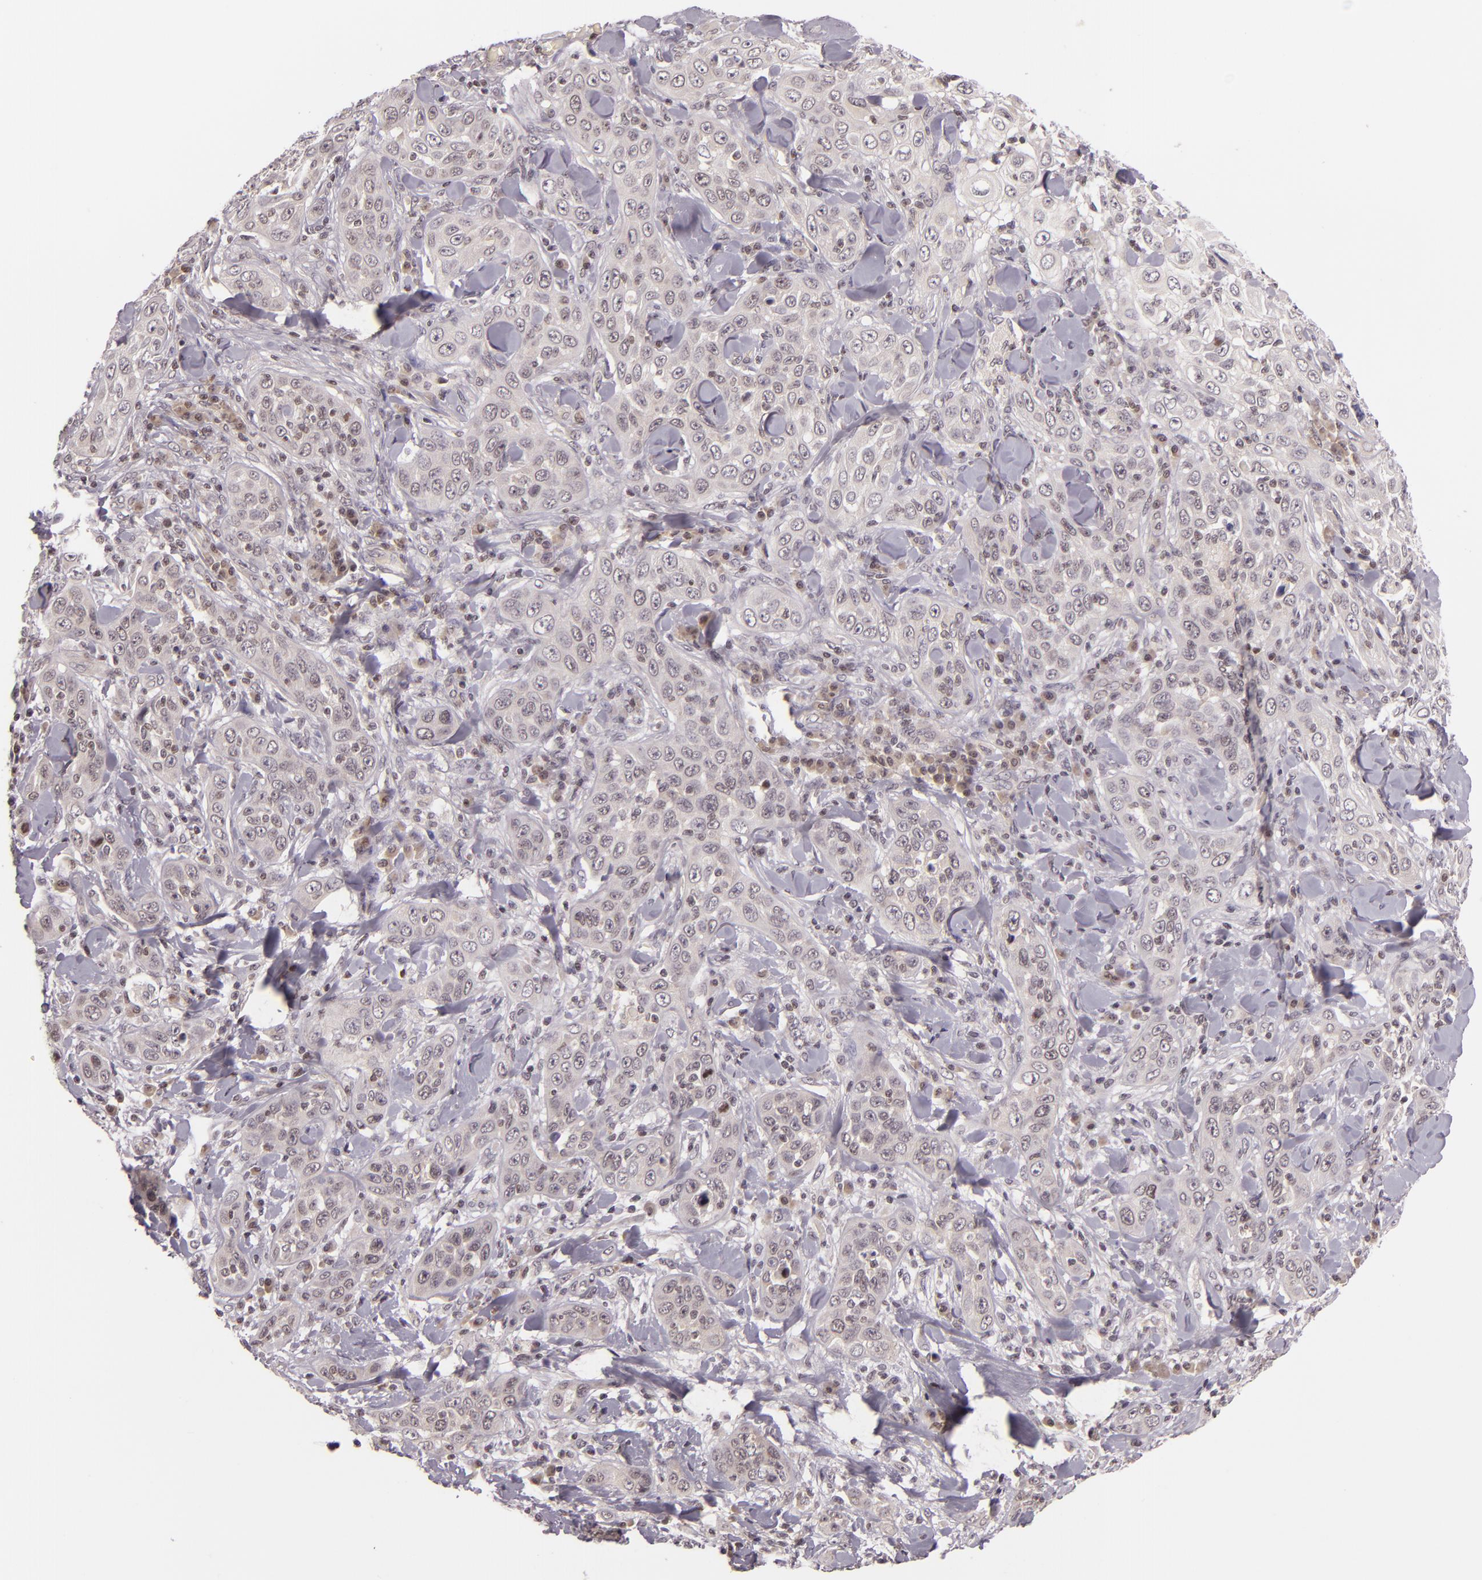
{"staining": {"intensity": "weak", "quantity": "<25%", "location": "cytoplasmic/membranous"}, "tissue": "skin cancer", "cell_type": "Tumor cells", "image_type": "cancer", "snomed": [{"axis": "morphology", "description": "Squamous cell carcinoma, NOS"}, {"axis": "topography", "description": "Skin"}], "caption": "The immunohistochemistry micrograph has no significant expression in tumor cells of squamous cell carcinoma (skin) tissue. (DAB (3,3'-diaminobenzidine) immunohistochemistry with hematoxylin counter stain).", "gene": "CASP8", "patient": {"sex": "male", "age": 84}}